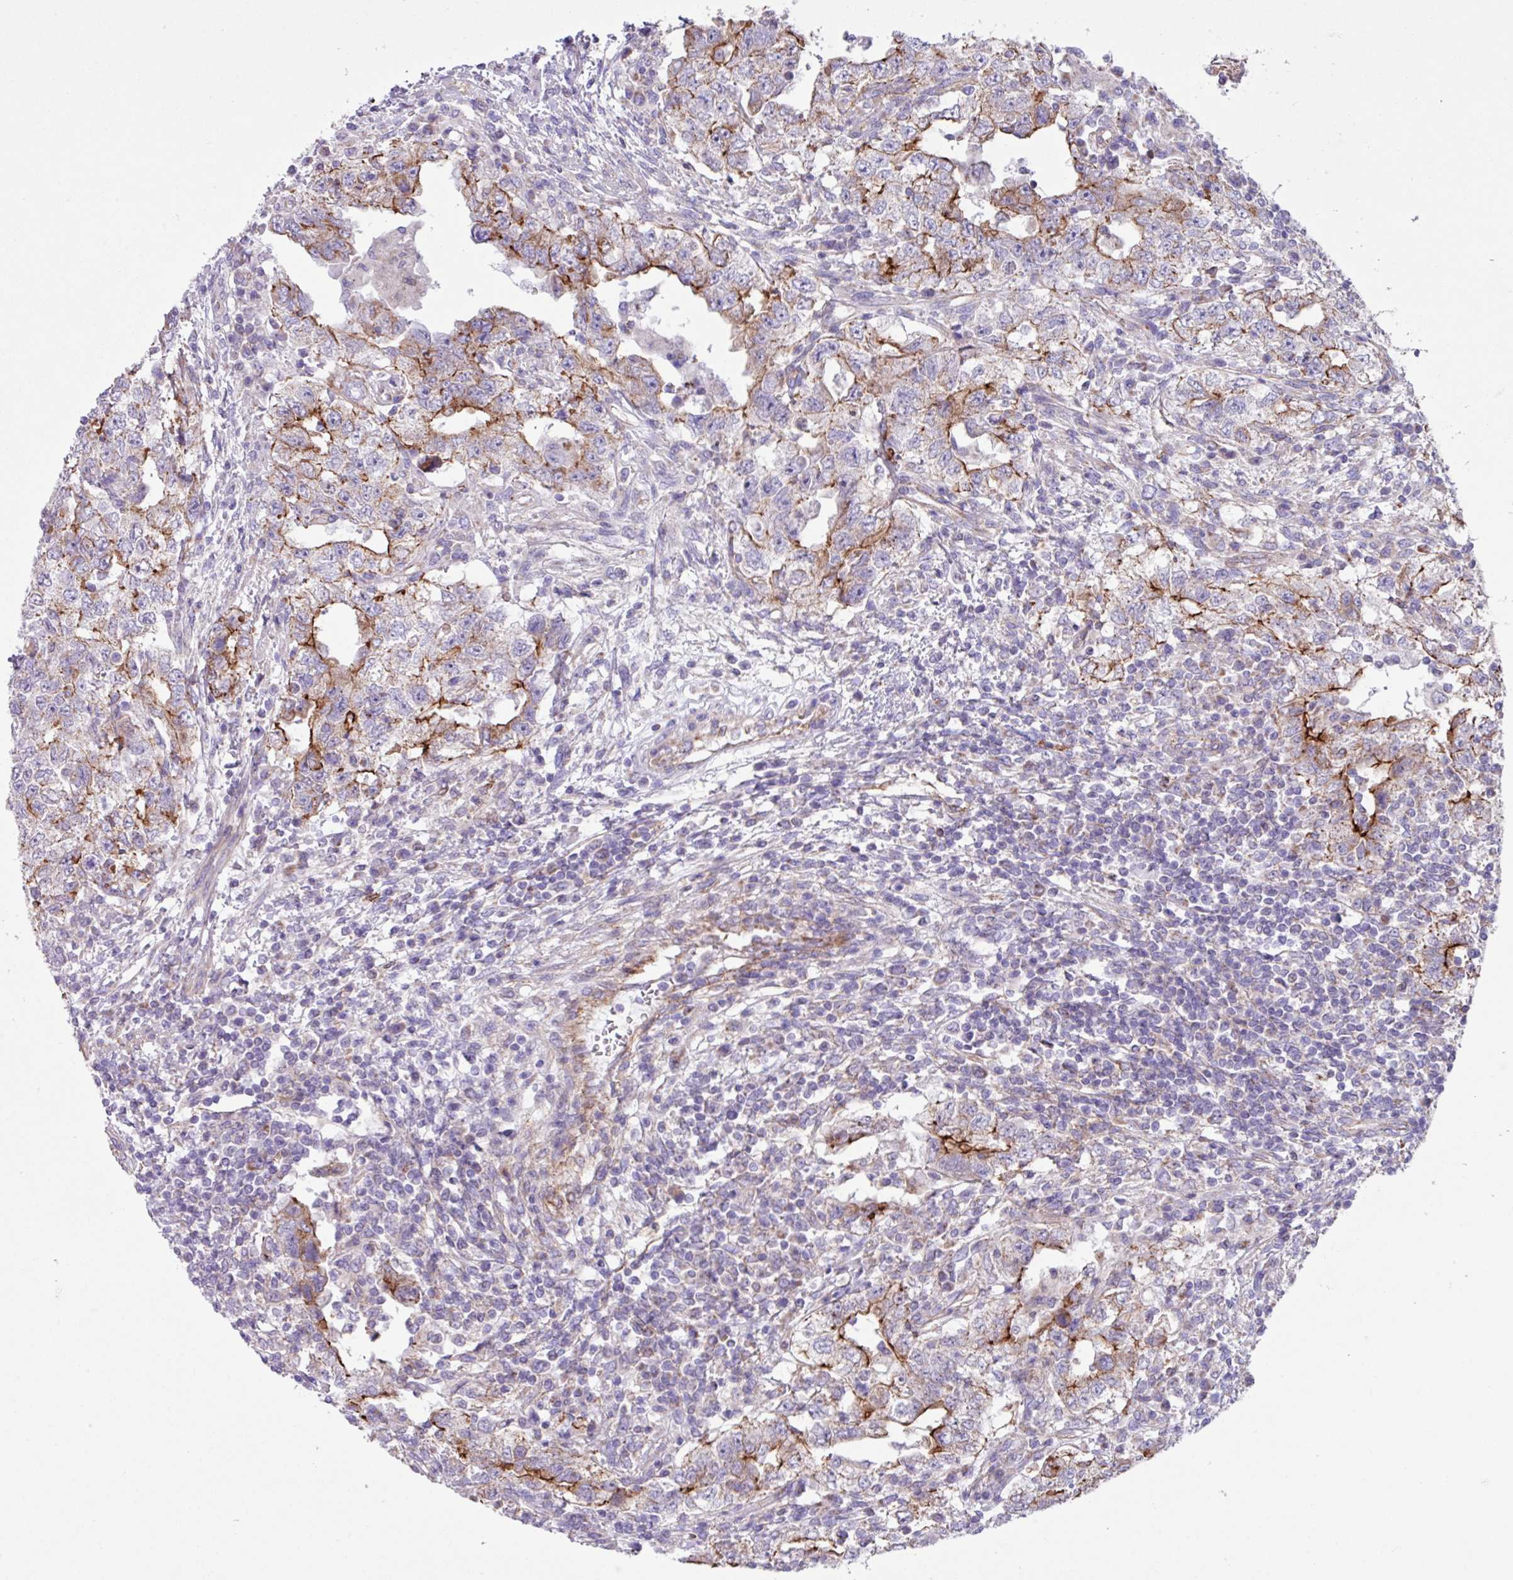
{"staining": {"intensity": "strong", "quantity": "25%-75%", "location": "cytoplasmic/membranous"}, "tissue": "testis cancer", "cell_type": "Tumor cells", "image_type": "cancer", "snomed": [{"axis": "morphology", "description": "Carcinoma, Embryonal, NOS"}, {"axis": "topography", "description": "Testis"}], "caption": "Brown immunohistochemical staining in embryonal carcinoma (testis) displays strong cytoplasmic/membranous staining in about 25%-75% of tumor cells.", "gene": "OTULIN", "patient": {"sex": "male", "age": 26}}